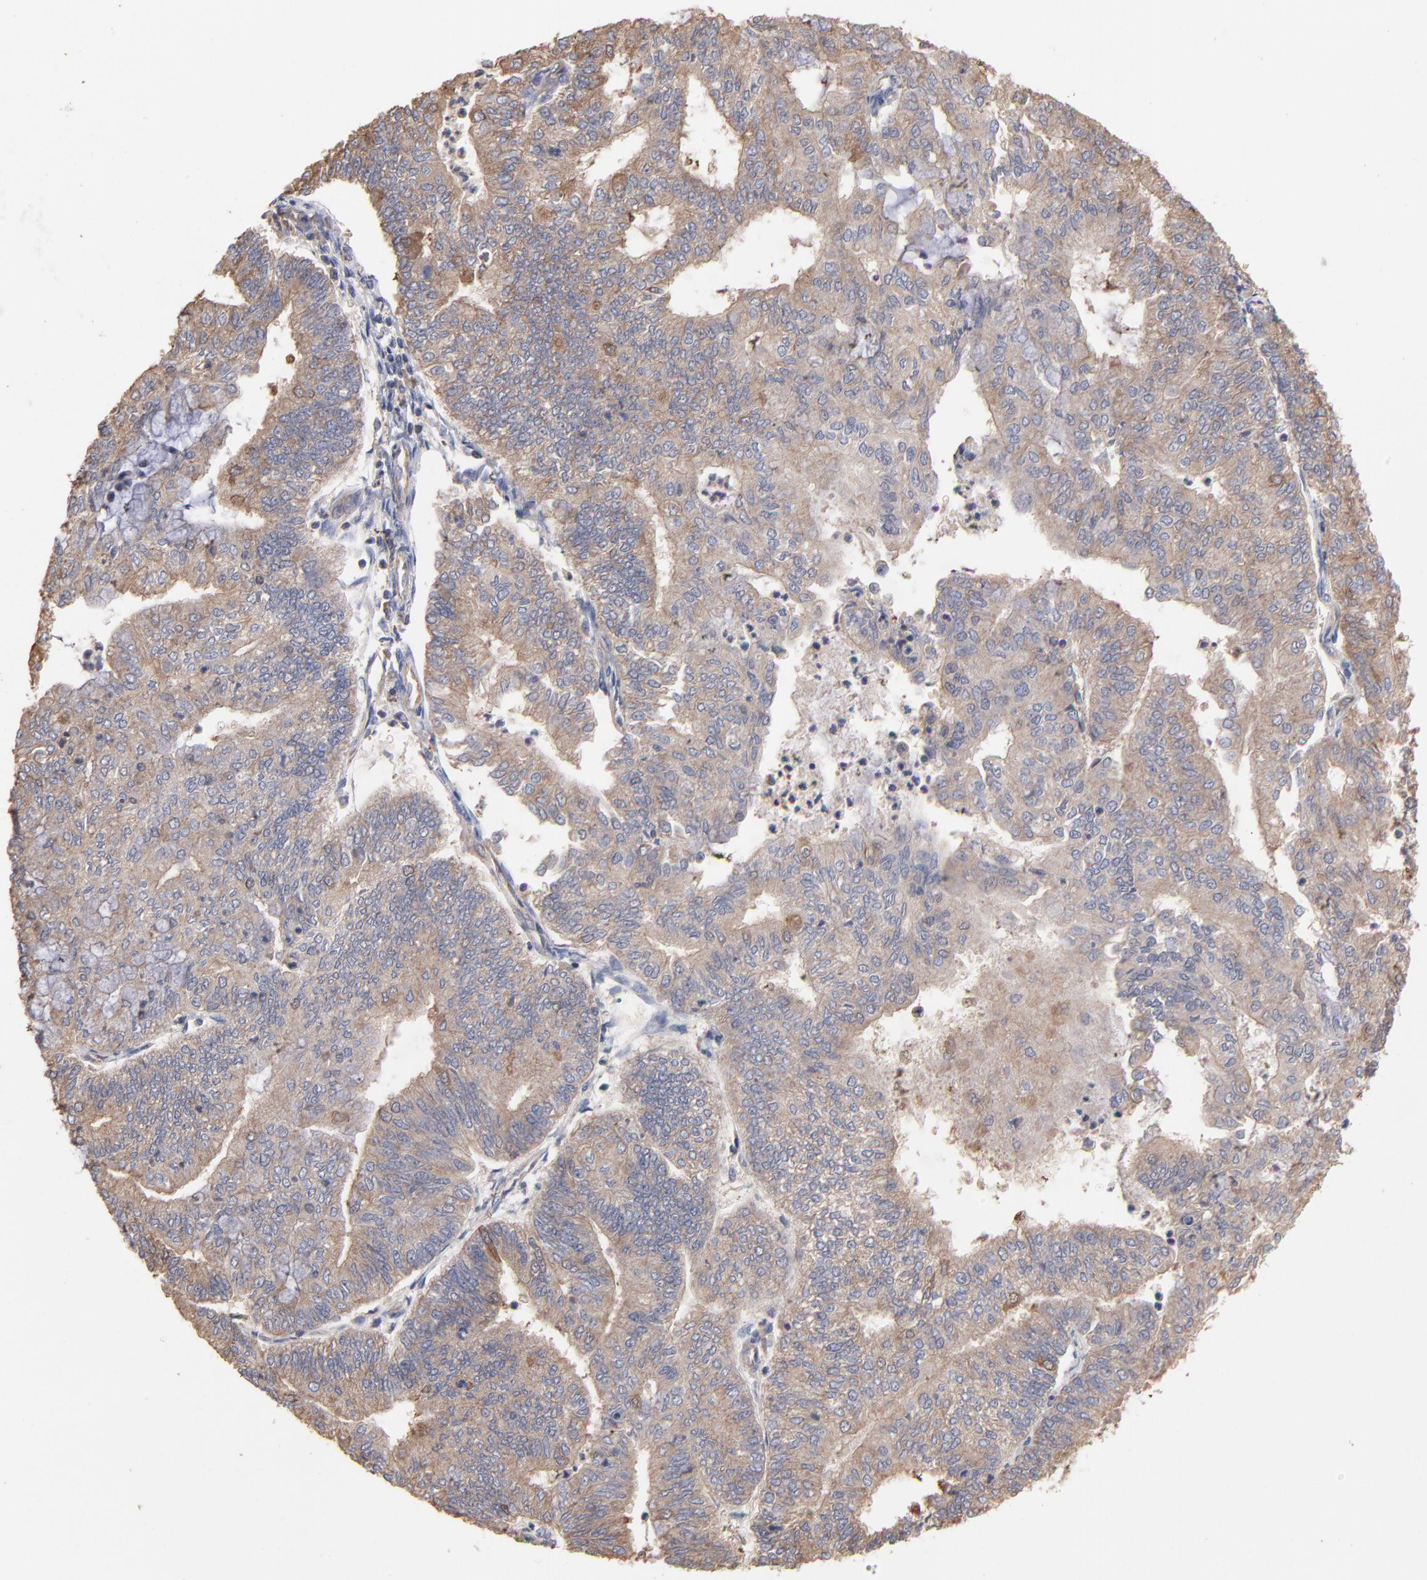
{"staining": {"intensity": "moderate", "quantity": ">75%", "location": "cytoplasmic/membranous"}, "tissue": "endometrial cancer", "cell_type": "Tumor cells", "image_type": "cancer", "snomed": [{"axis": "morphology", "description": "Adenocarcinoma, NOS"}, {"axis": "topography", "description": "Endometrium"}], "caption": "Endometrial adenocarcinoma stained with a brown dye shows moderate cytoplasmic/membranous positive expression in about >75% of tumor cells.", "gene": "TANGO2", "patient": {"sex": "female", "age": 59}}